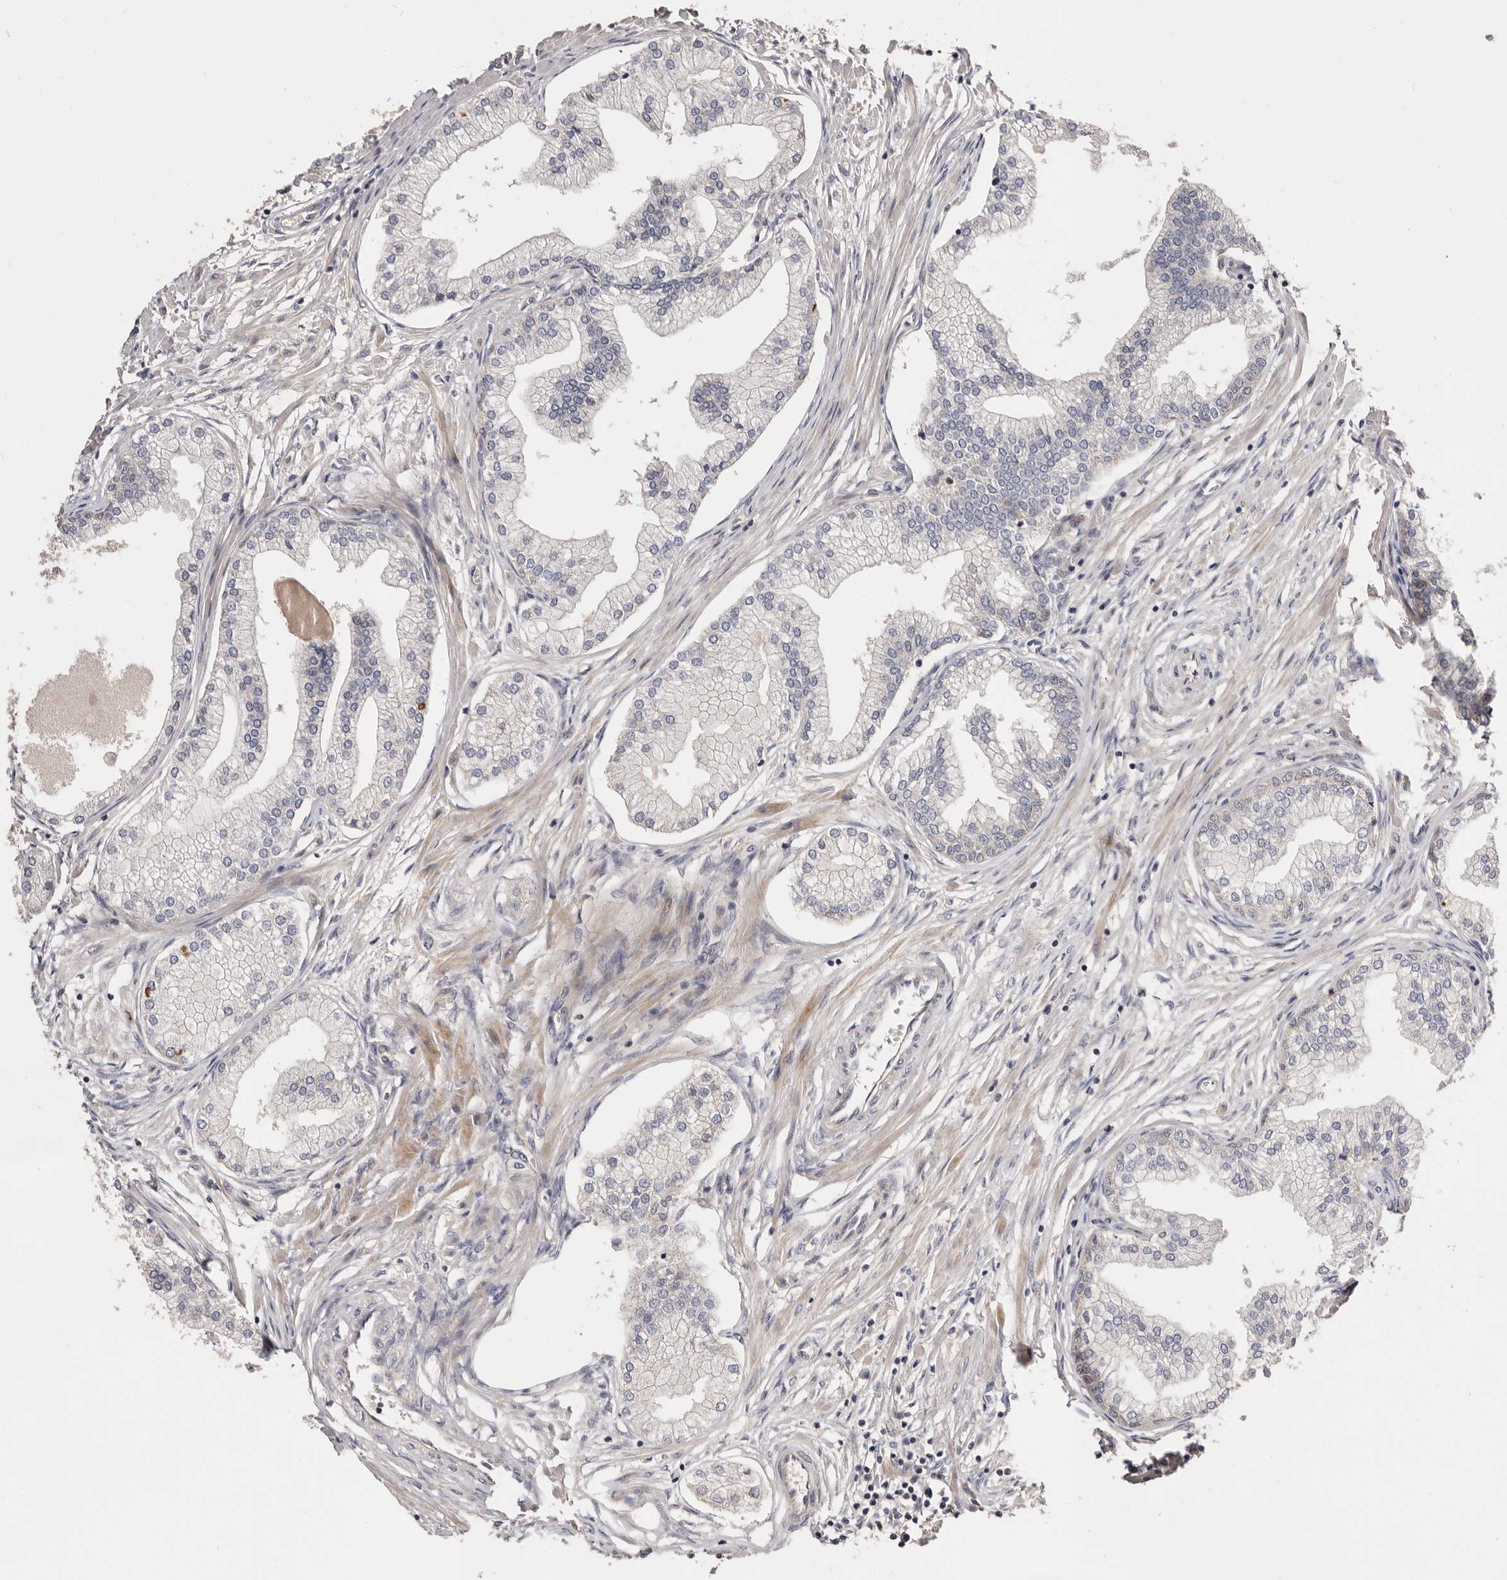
{"staining": {"intensity": "moderate", "quantity": "<25%", "location": "cytoplasmic/membranous"}, "tissue": "prostate", "cell_type": "Glandular cells", "image_type": "normal", "snomed": [{"axis": "morphology", "description": "Normal tissue, NOS"}, {"axis": "morphology", "description": "Urothelial carcinoma, Low grade"}, {"axis": "topography", "description": "Urinary bladder"}, {"axis": "topography", "description": "Prostate"}], "caption": "IHC of unremarkable prostate exhibits low levels of moderate cytoplasmic/membranous staining in about <25% of glandular cells. The staining was performed using DAB to visualize the protein expression in brown, while the nuclei were stained in blue with hematoxylin (Magnification: 20x).", "gene": "DOP1A", "patient": {"sex": "male", "age": 60}}